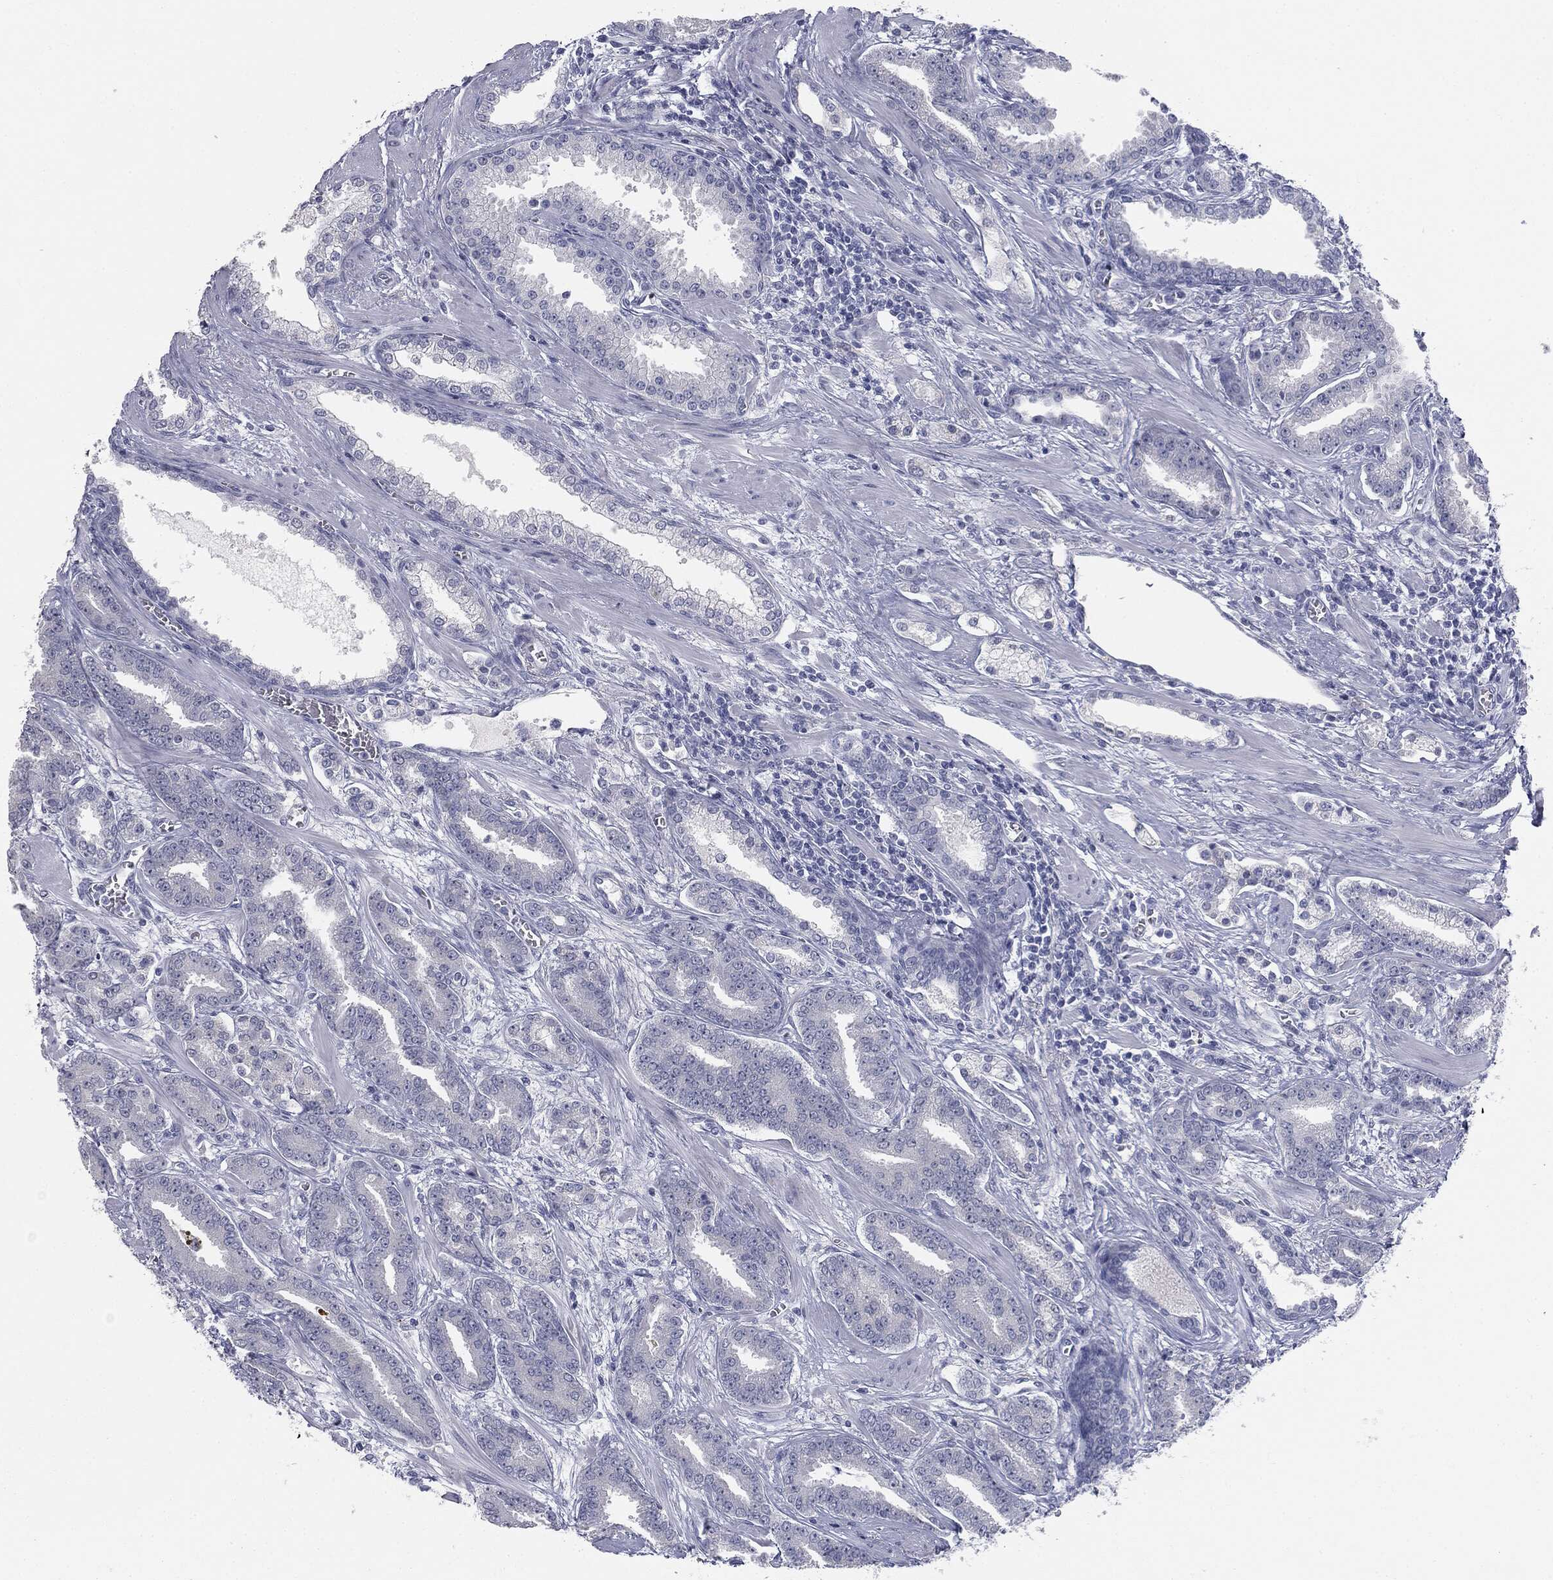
{"staining": {"intensity": "negative", "quantity": "none", "location": "none"}, "tissue": "prostate cancer", "cell_type": "Tumor cells", "image_type": "cancer", "snomed": [{"axis": "morphology", "description": "Adenocarcinoma, High grade"}, {"axis": "topography", "description": "Prostate"}], "caption": "Prostate cancer stained for a protein using IHC shows no expression tumor cells.", "gene": "MUC5AC", "patient": {"sex": "male", "age": 60}}